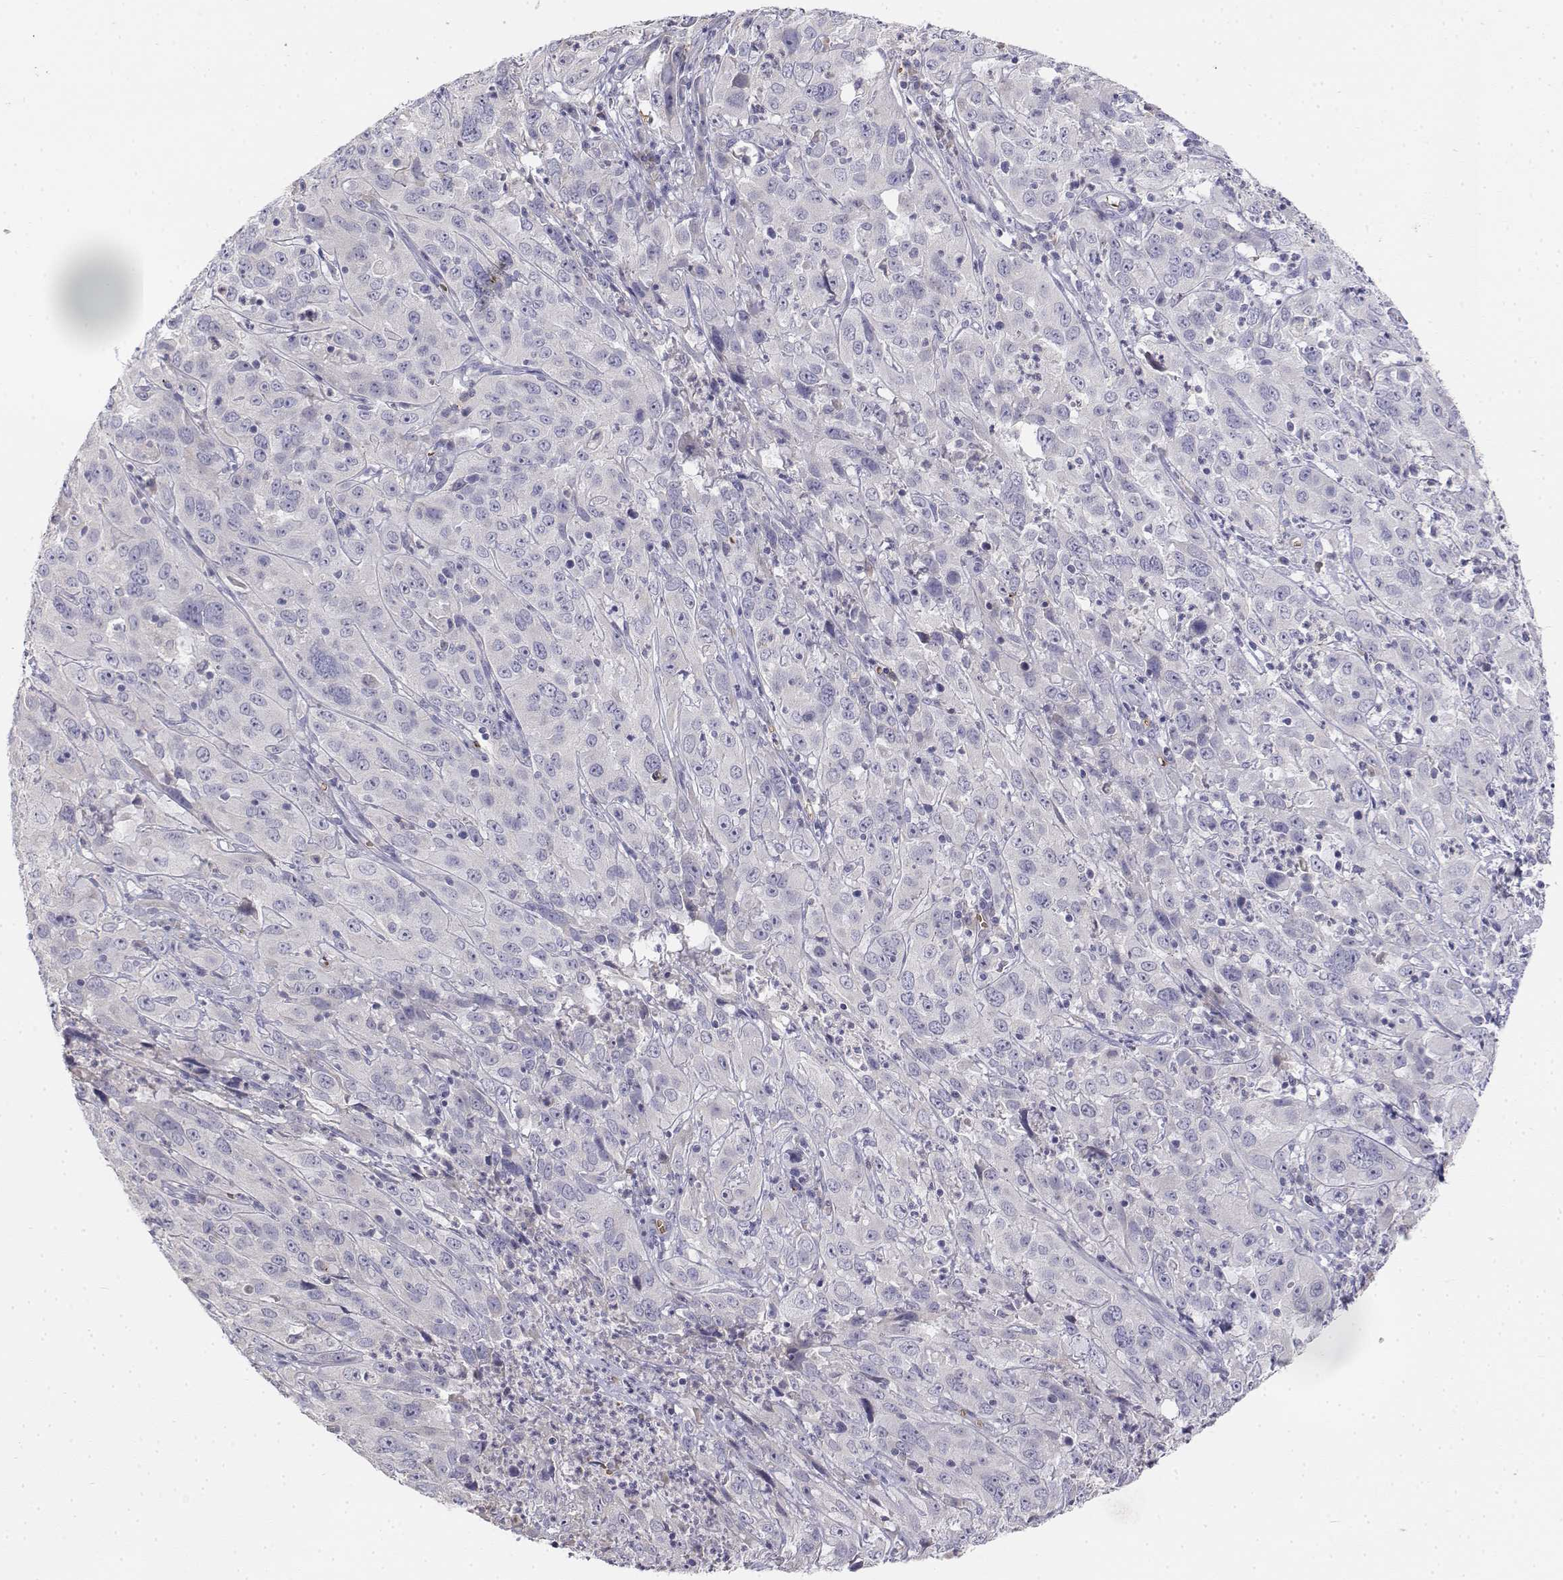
{"staining": {"intensity": "negative", "quantity": "none", "location": "none"}, "tissue": "cervical cancer", "cell_type": "Tumor cells", "image_type": "cancer", "snomed": [{"axis": "morphology", "description": "Squamous cell carcinoma, NOS"}, {"axis": "topography", "description": "Cervix"}], "caption": "Tumor cells show no significant protein expression in cervical squamous cell carcinoma.", "gene": "CADM1", "patient": {"sex": "female", "age": 32}}